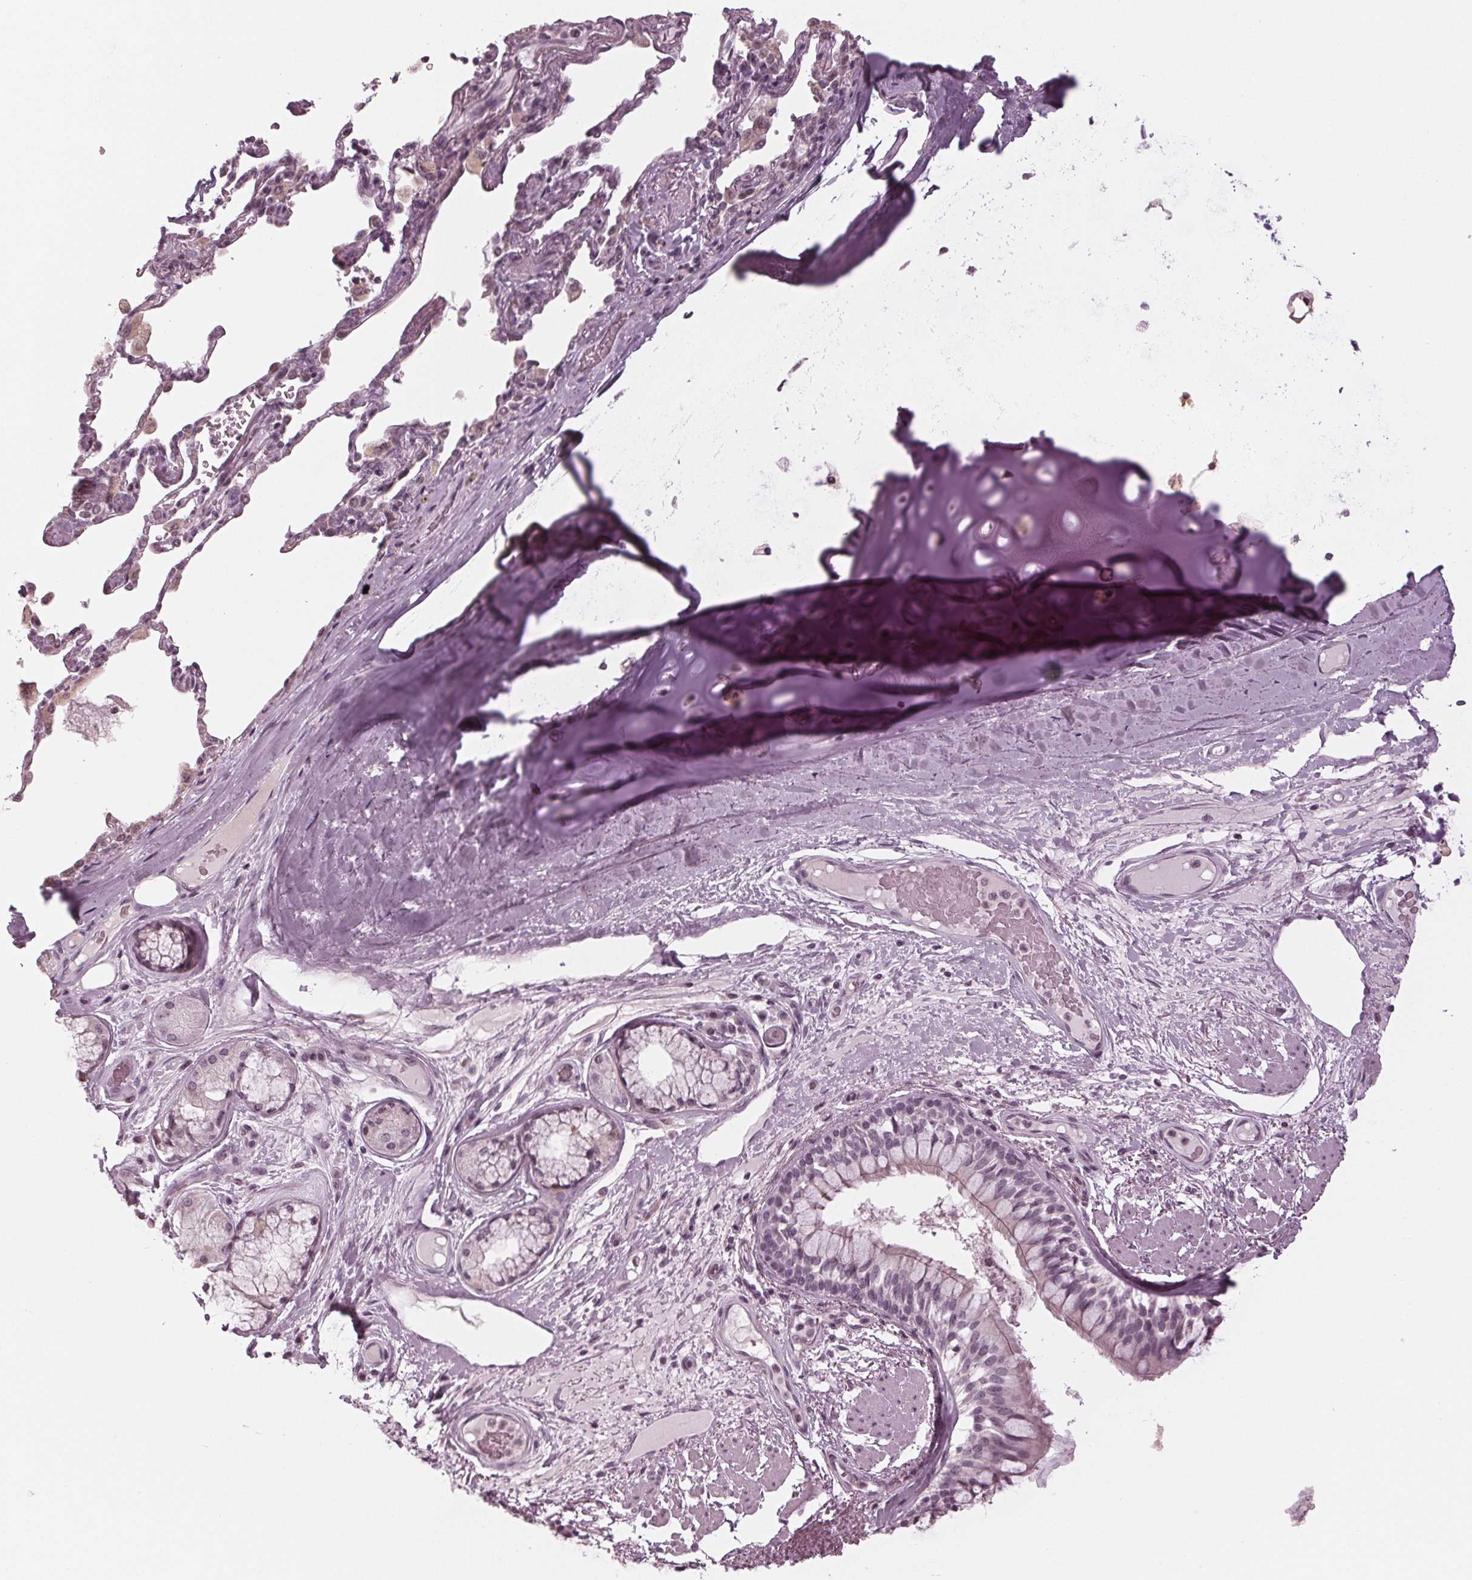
{"staining": {"intensity": "negative", "quantity": "none", "location": "none"}, "tissue": "adipose tissue", "cell_type": "Adipocytes", "image_type": "normal", "snomed": [{"axis": "morphology", "description": "Normal tissue, NOS"}, {"axis": "topography", "description": "Cartilage tissue"}, {"axis": "topography", "description": "Bronchus"}], "caption": "Human adipose tissue stained for a protein using immunohistochemistry exhibits no positivity in adipocytes.", "gene": "ADPRHL1", "patient": {"sex": "male", "age": 64}}